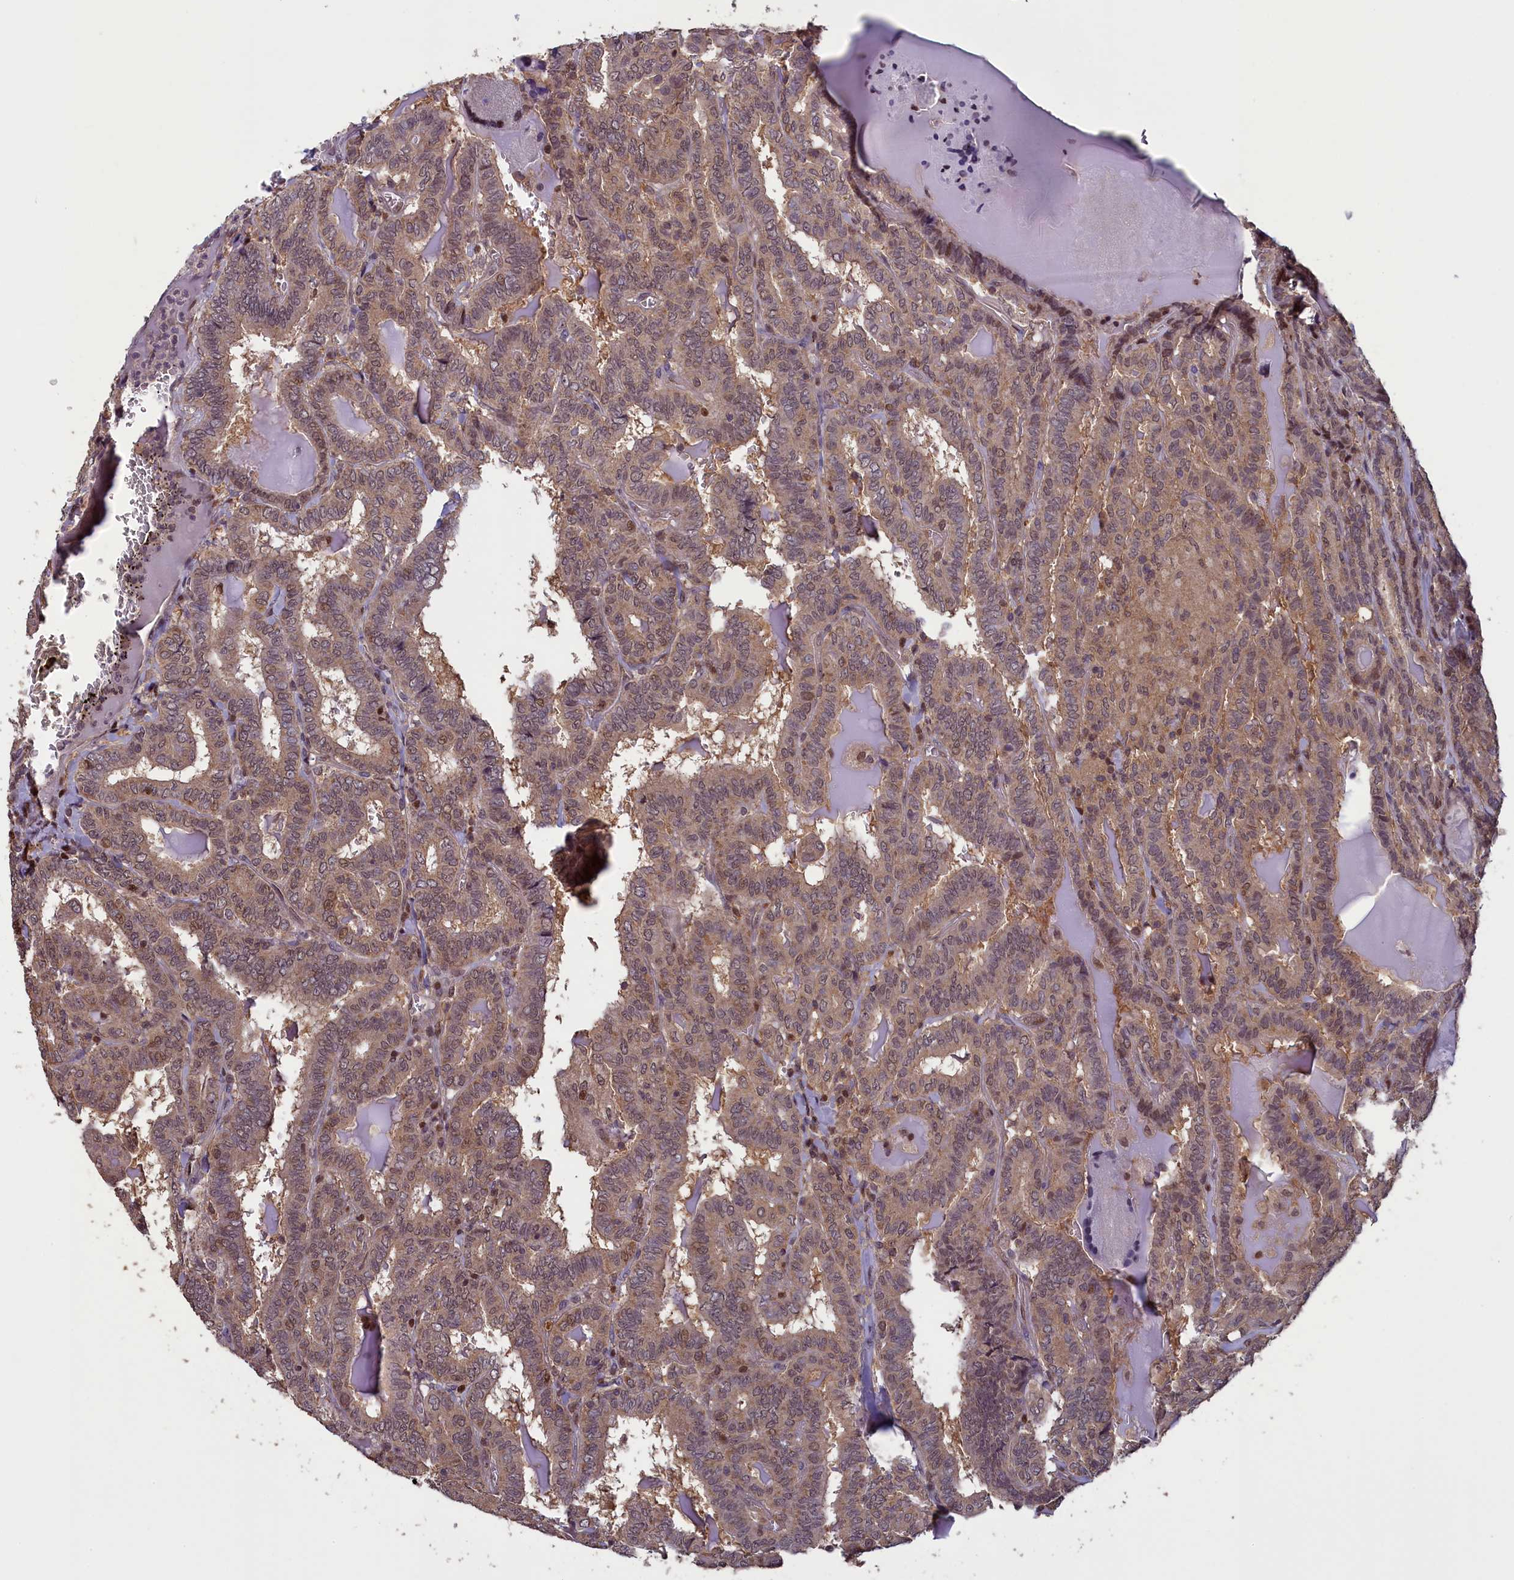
{"staining": {"intensity": "weak", "quantity": "25%-75%", "location": "nuclear"}, "tissue": "thyroid cancer", "cell_type": "Tumor cells", "image_type": "cancer", "snomed": [{"axis": "morphology", "description": "Papillary adenocarcinoma, NOS"}, {"axis": "topography", "description": "Thyroid gland"}], "caption": "High-power microscopy captured an immunohistochemistry micrograph of thyroid papillary adenocarcinoma, revealing weak nuclear staining in approximately 25%-75% of tumor cells.", "gene": "NUBP1", "patient": {"sex": "female", "age": 72}}